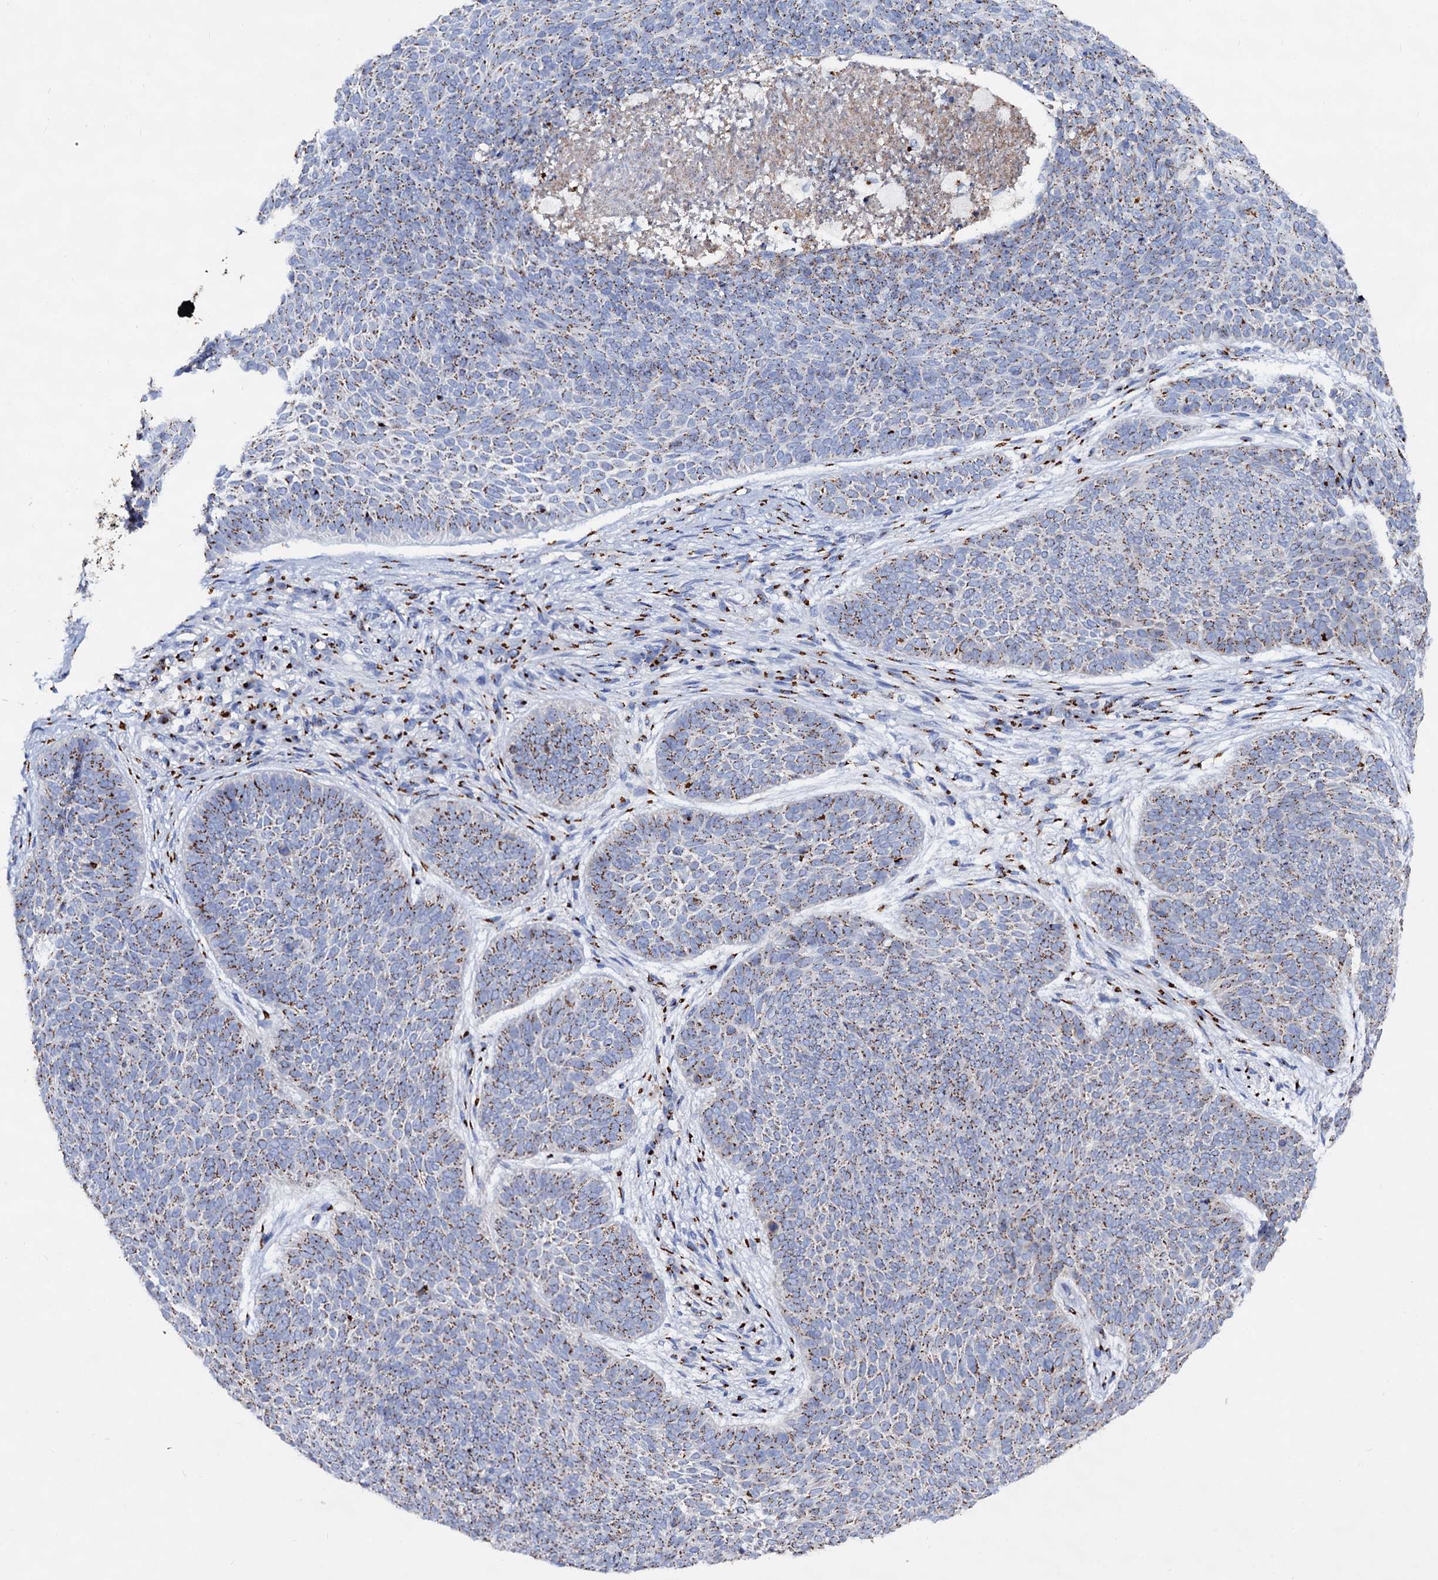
{"staining": {"intensity": "moderate", "quantity": ">75%", "location": "cytoplasmic/membranous"}, "tissue": "skin cancer", "cell_type": "Tumor cells", "image_type": "cancer", "snomed": [{"axis": "morphology", "description": "Basal cell carcinoma"}, {"axis": "topography", "description": "Skin"}], "caption": "Immunohistochemistry histopathology image of basal cell carcinoma (skin) stained for a protein (brown), which demonstrates medium levels of moderate cytoplasmic/membranous expression in about >75% of tumor cells.", "gene": "TM9SF3", "patient": {"sex": "male", "age": 85}}